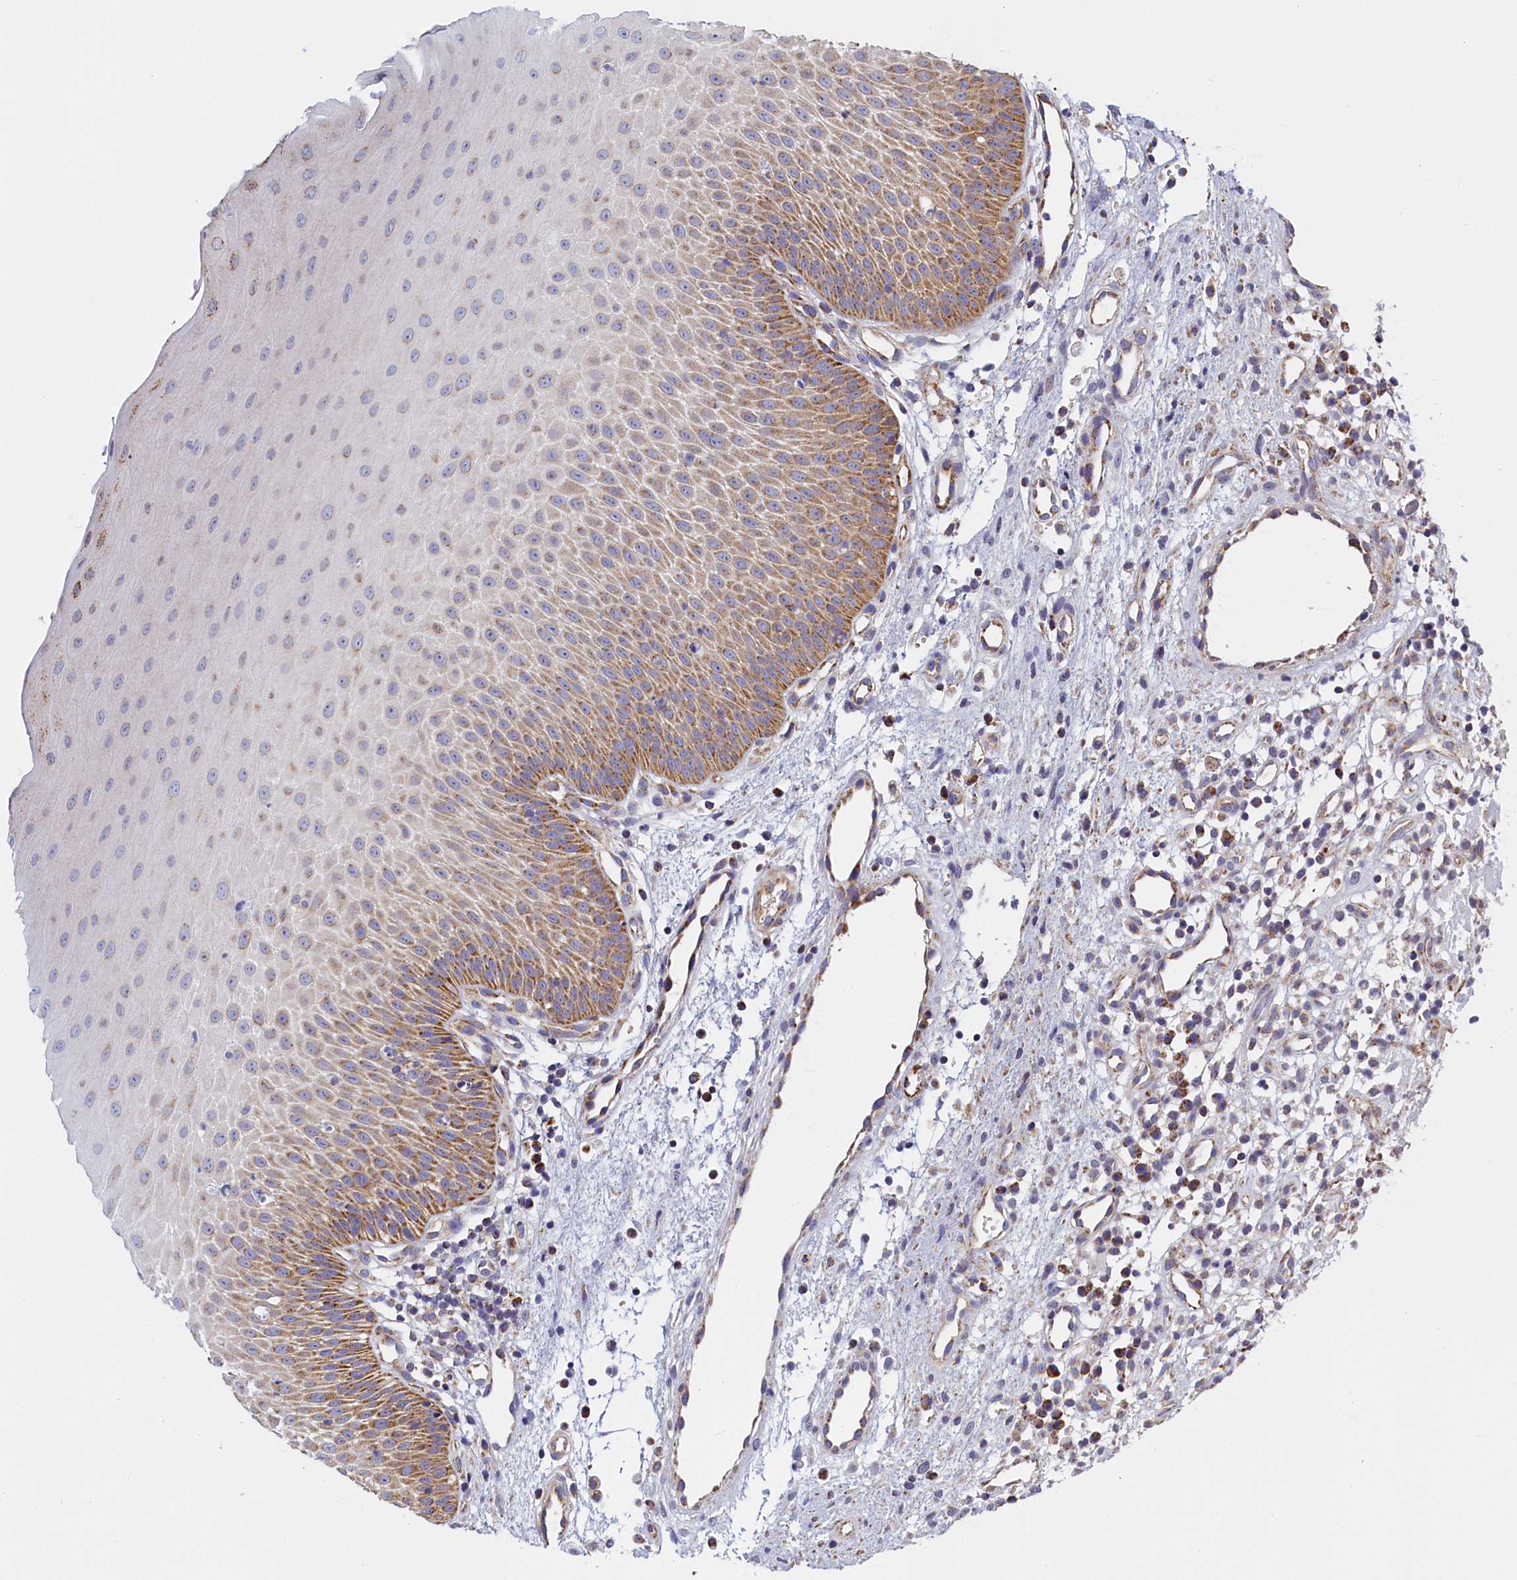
{"staining": {"intensity": "moderate", "quantity": "25%-75%", "location": "cytoplasmic/membranous"}, "tissue": "oral mucosa", "cell_type": "Squamous epithelial cells", "image_type": "normal", "snomed": [{"axis": "morphology", "description": "Normal tissue, NOS"}, {"axis": "topography", "description": "Oral tissue"}], "caption": "This image displays unremarkable oral mucosa stained with immunohistochemistry (IHC) to label a protein in brown. The cytoplasmic/membranous of squamous epithelial cells show moderate positivity for the protein. Nuclei are counter-stained blue.", "gene": "IFT122", "patient": {"sex": "female", "age": 13}}